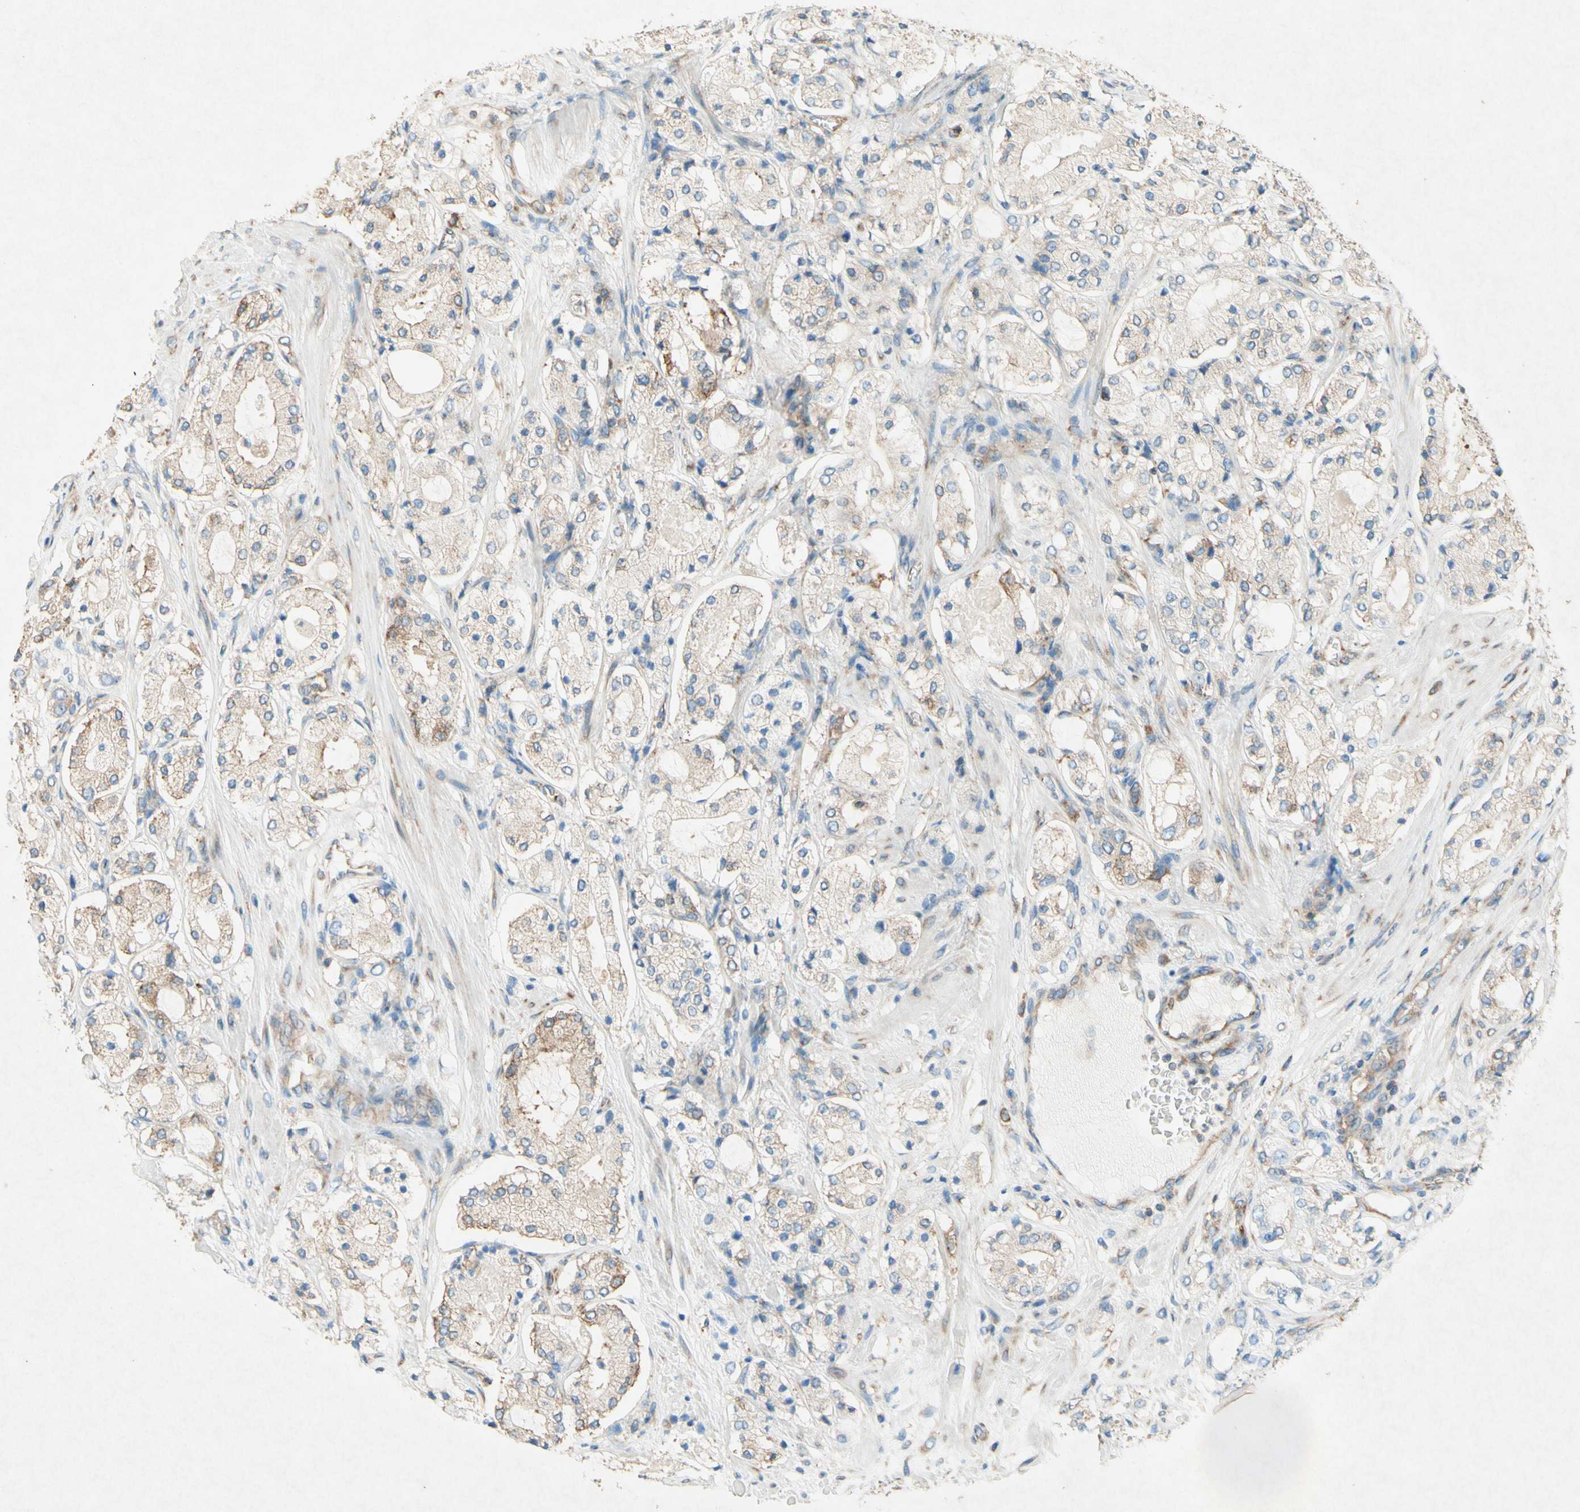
{"staining": {"intensity": "moderate", "quantity": "25%-75%", "location": "cytoplasmic/membranous"}, "tissue": "prostate cancer", "cell_type": "Tumor cells", "image_type": "cancer", "snomed": [{"axis": "morphology", "description": "Adenocarcinoma, High grade"}, {"axis": "topography", "description": "Prostate"}], "caption": "DAB (3,3'-diaminobenzidine) immunohistochemical staining of human high-grade adenocarcinoma (prostate) shows moderate cytoplasmic/membranous protein expression in approximately 25%-75% of tumor cells.", "gene": "PABPC1", "patient": {"sex": "male", "age": 65}}